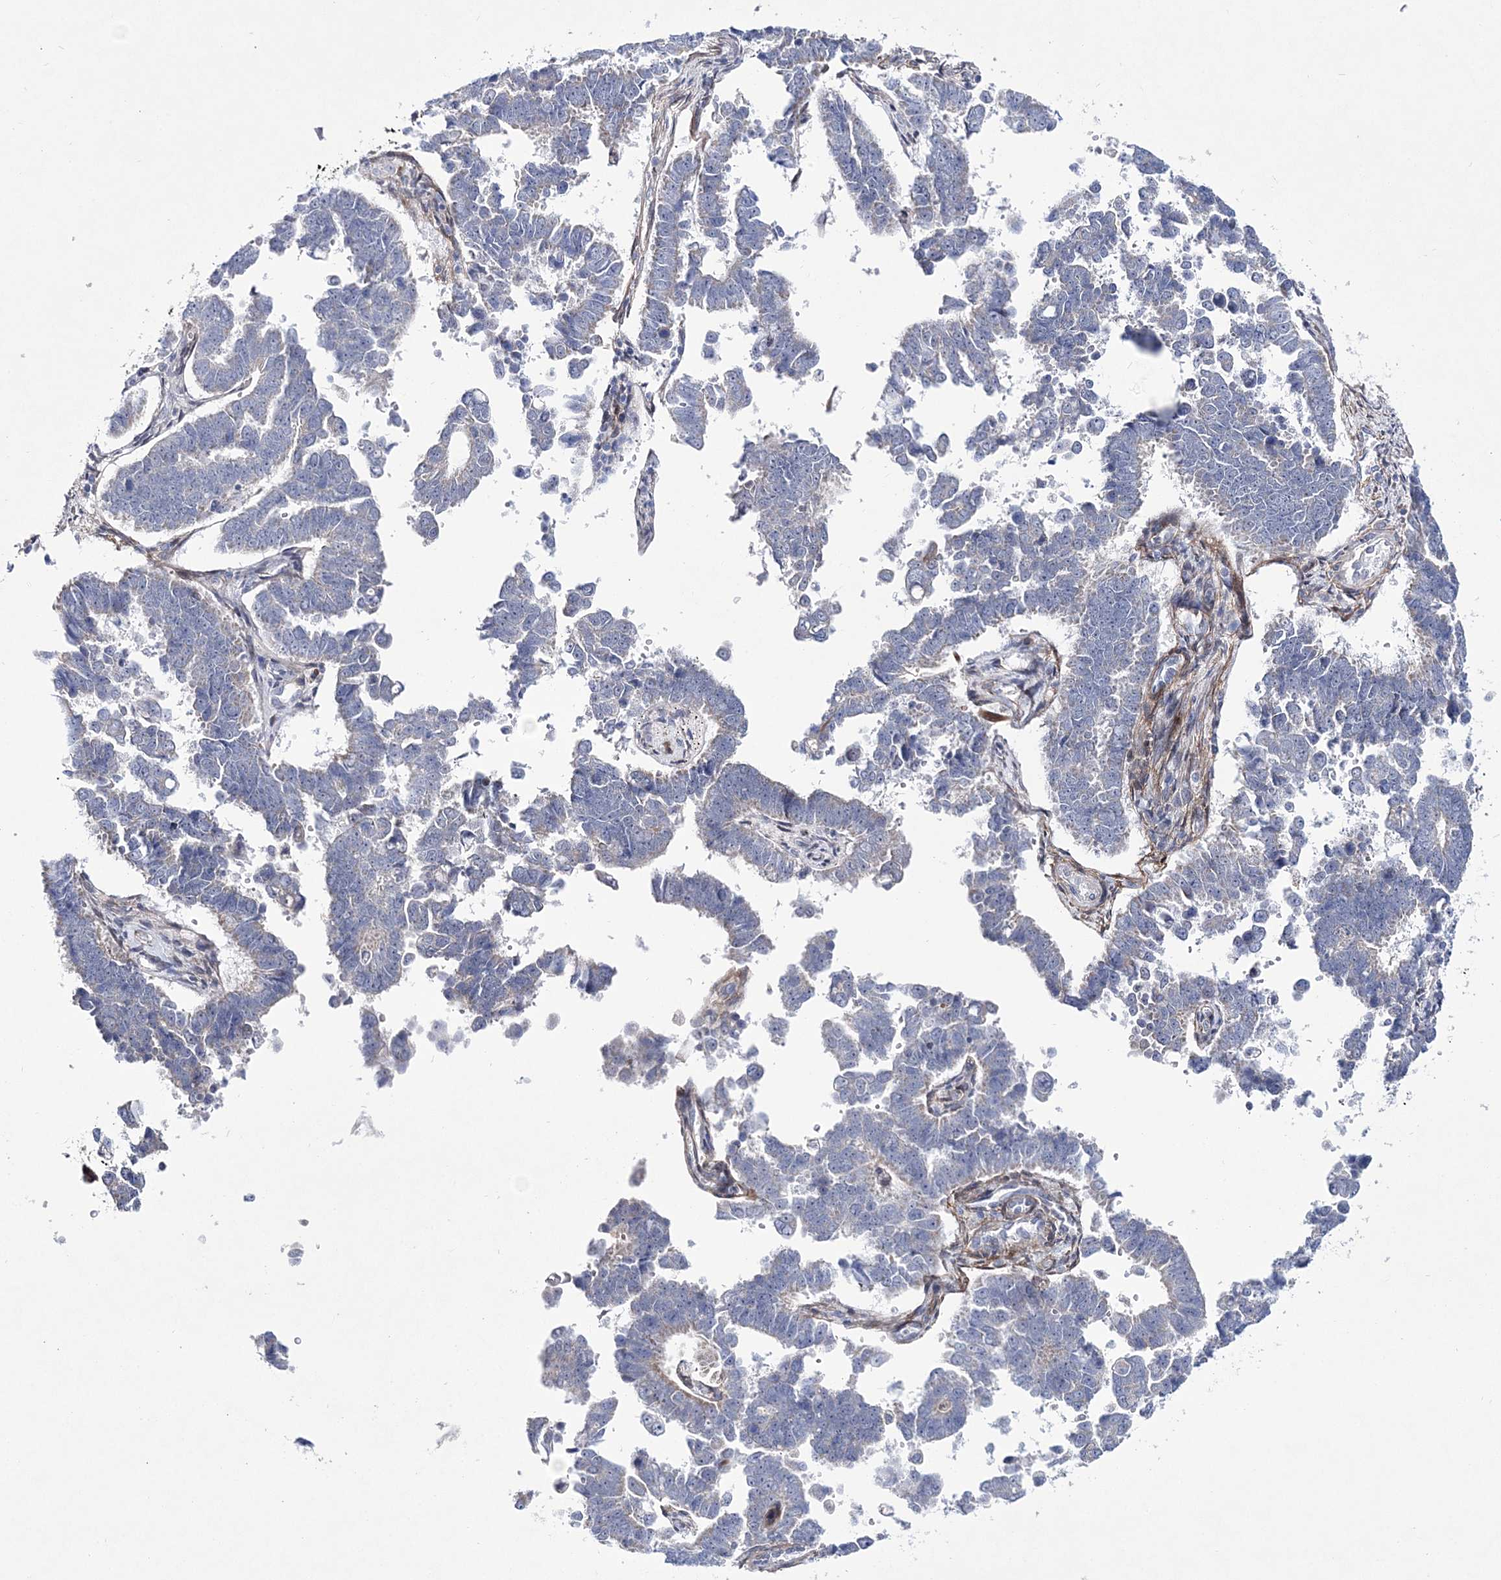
{"staining": {"intensity": "negative", "quantity": "none", "location": "none"}, "tissue": "endometrial cancer", "cell_type": "Tumor cells", "image_type": "cancer", "snomed": [{"axis": "morphology", "description": "Adenocarcinoma, NOS"}, {"axis": "topography", "description": "Endometrium"}], "caption": "The photomicrograph shows no significant expression in tumor cells of endometrial cancer.", "gene": "ANO1", "patient": {"sex": "female", "age": 75}}